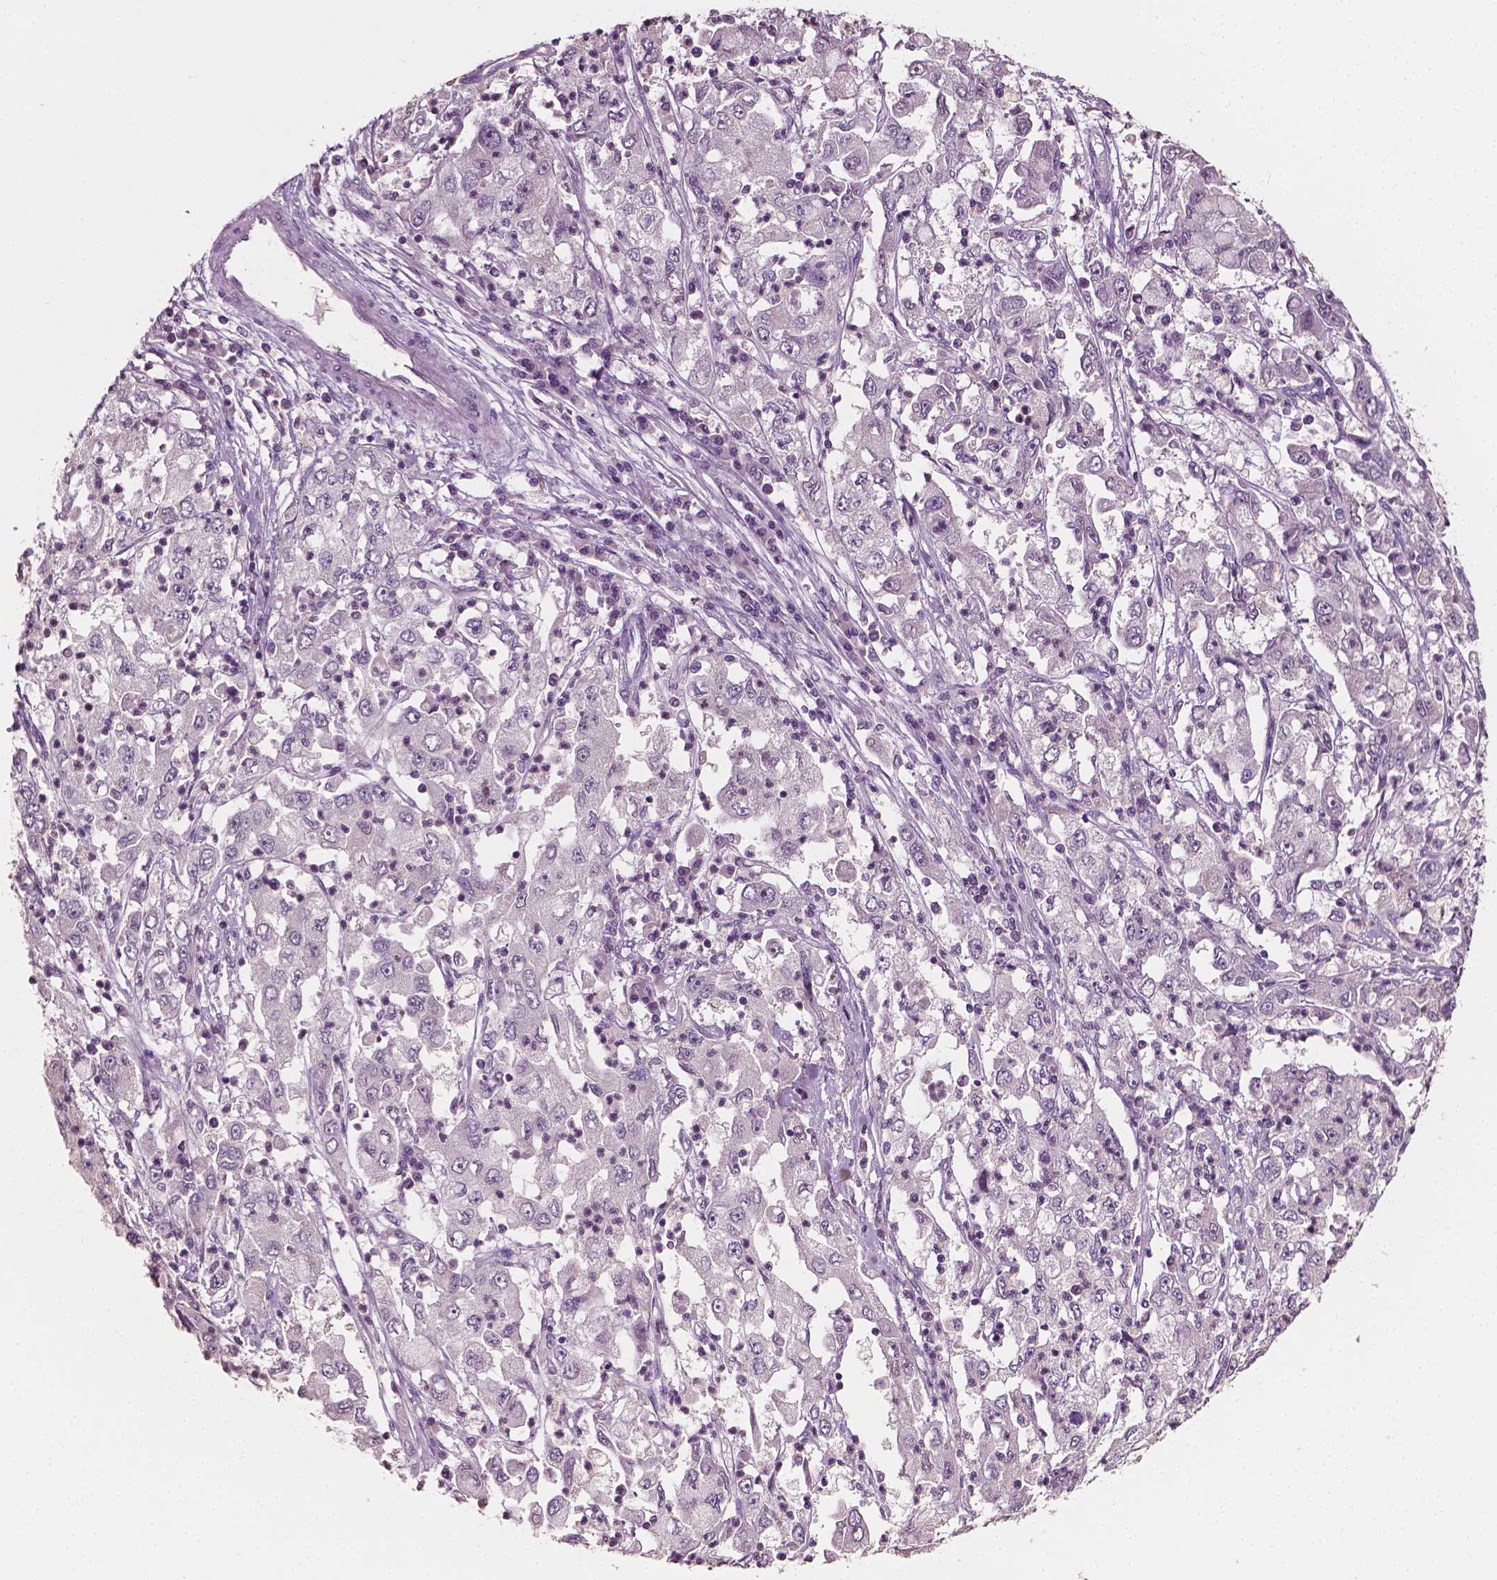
{"staining": {"intensity": "negative", "quantity": "none", "location": "none"}, "tissue": "cervical cancer", "cell_type": "Tumor cells", "image_type": "cancer", "snomed": [{"axis": "morphology", "description": "Squamous cell carcinoma, NOS"}, {"axis": "topography", "description": "Cervix"}], "caption": "High magnification brightfield microscopy of squamous cell carcinoma (cervical) stained with DAB (3,3'-diaminobenzidine) (brown) and counterstained with hematoxylin (blue): tumor cells show no significant expression.", "gene": "PLA2R1", "patient": {"sex": "female", "age": 36}}